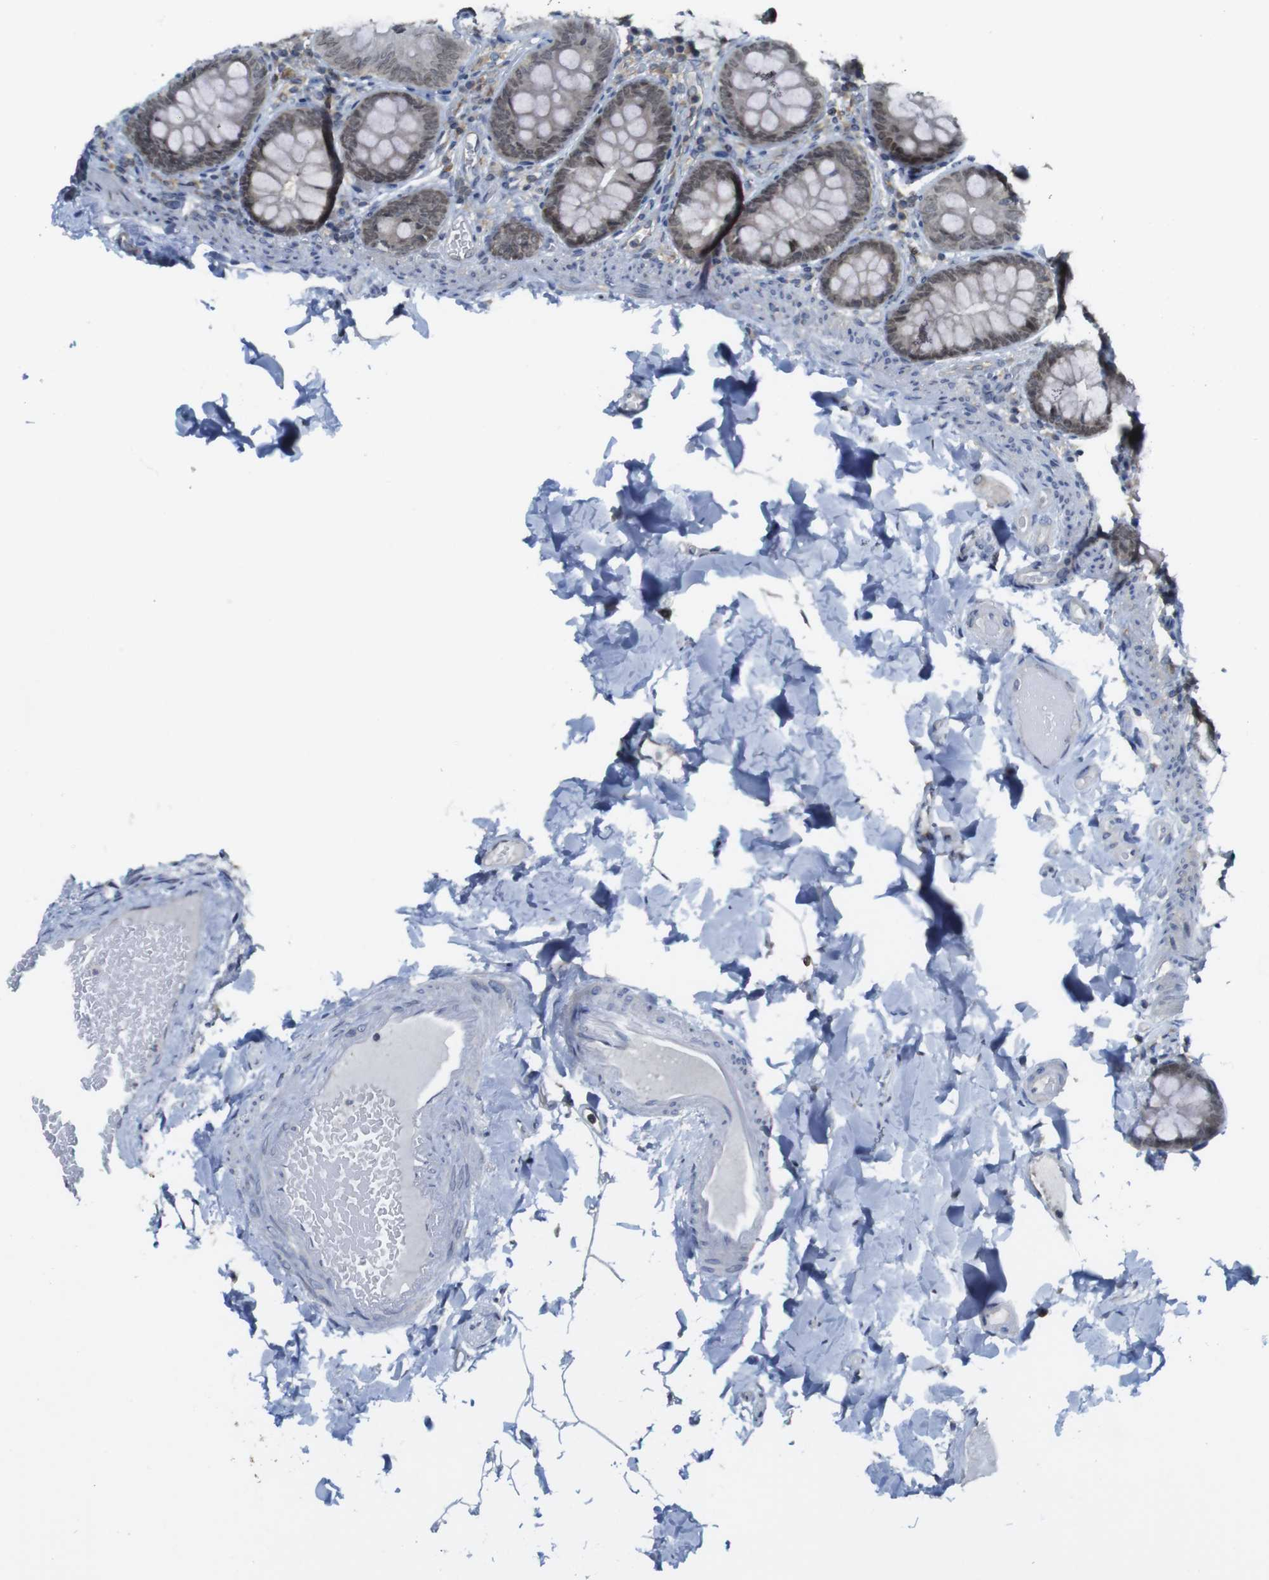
{"staining": {"intensity": "negative", "quantity": "none", "location": "none"}, "tissue": "colon", "cell_type": "Endothelial cells", "image_type": "normal", "snomed": [{"axis": "morphology", "description": "Normal tissue, NOS"}, {"axis": "topography", "description": "Colon"}], "caption": "Endothelial cells show no significant expression in benign colon.", "gene": "RCC1", "patient": {"sex": "female", "age": 61}}